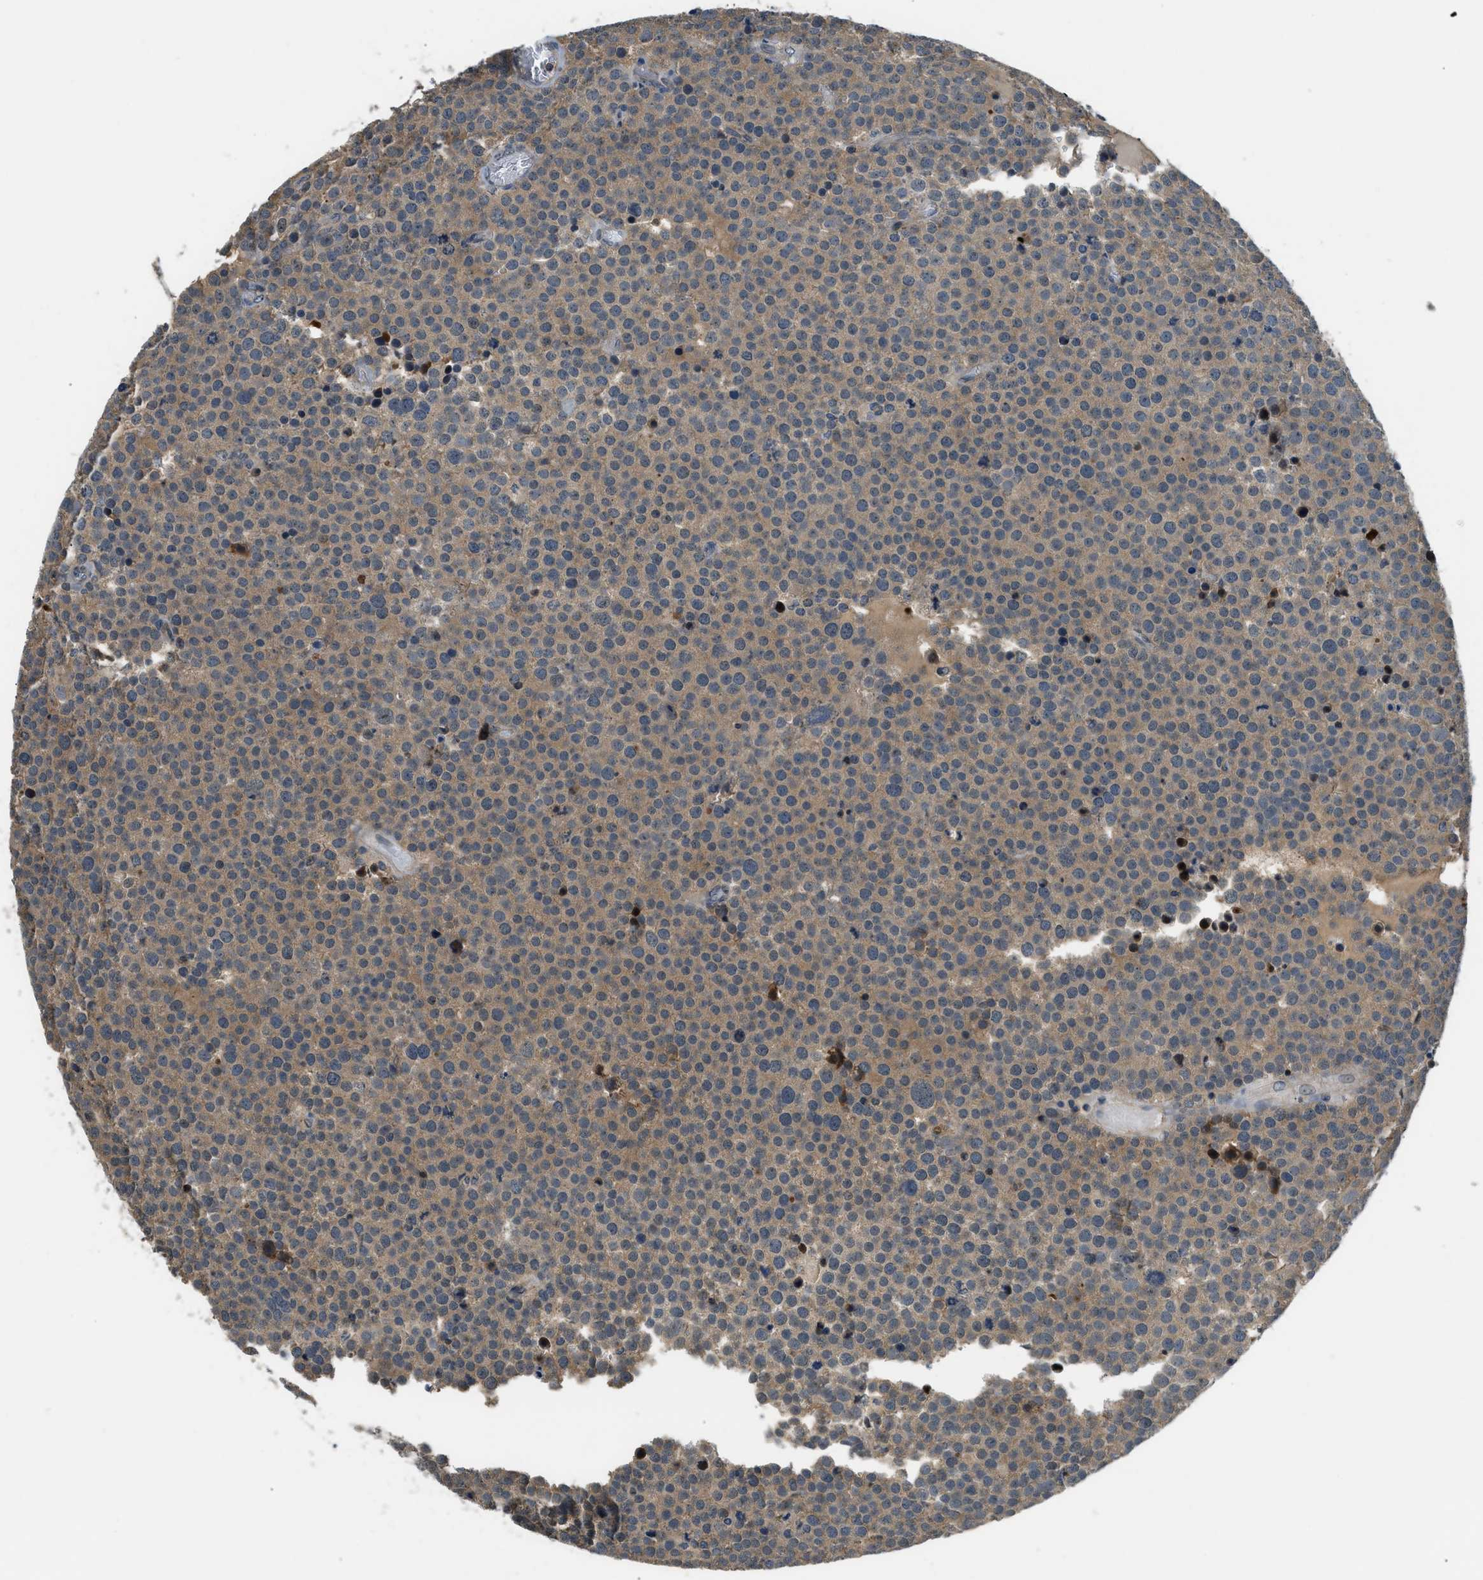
{"staining": {"intensity": "moderate", "quantity": ">75%", "location": "cytoplasmic/membranous"}, "tissue": "testis cancer", "cell_type": "Tumor cells", "image_type": "cancer", "snomed": [{"axis": "morphology", "description": "Normal tissue, NOS"}, {"axis": "morphology", "description": "Seminoma, NOS"}, {"axis": "topography", "description": "Testis"}], "caption": "Protein expression analysis of human testis cancer (seminoma) reveals moderate cytoplasmic/membranous positivity in approximately >75% of tumor cells. The protein of interest is stained brown, and the nuclei are stained in blue (DAB IHC with brightfield microscopy, high magnification).", "gene": "CBLB", "patient": {"sex": "male", "age": 71}}